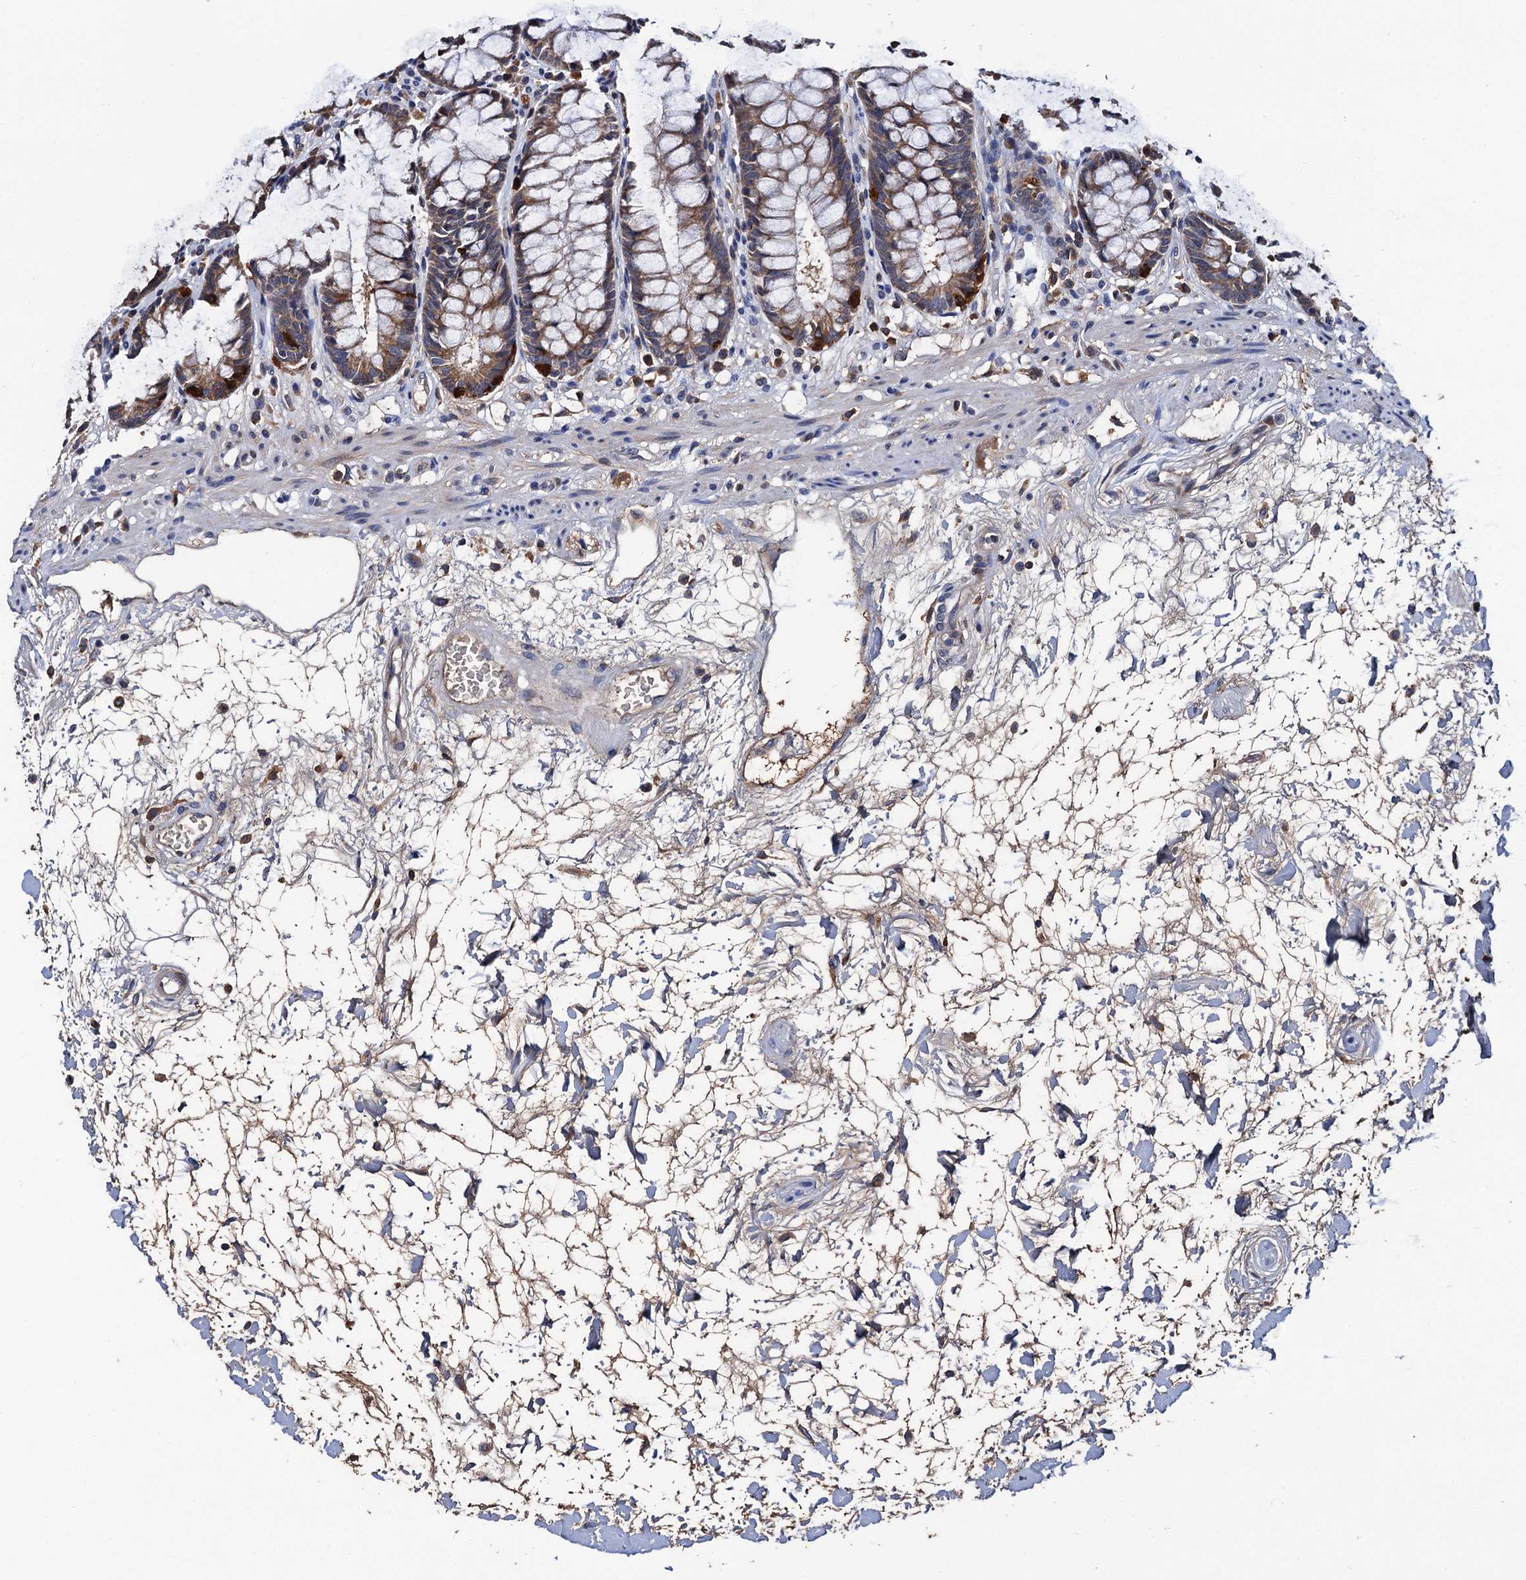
{"staining": {"intensity": "moderate", "quantity": ">75%", "location": "cytoplasmic/membranous"}, "tissue": "rectum", "cell_type": "Glandular cells", "image_type": "normal", "snomed": [{"axis": "morphology", "description": "Normal tissue, NOS"}, {"axis": "topography", "description": "Rectum"}], "caption": "Immunohistochemistry micrograph of benign rectum stained for a protein (brown), which exhibits medium levels of moderate cytoplasmic/membranous expression in approximately >75% of glandular cells.", "gene": "RGS11", "patient": {"sex": "male", "age": 64}}